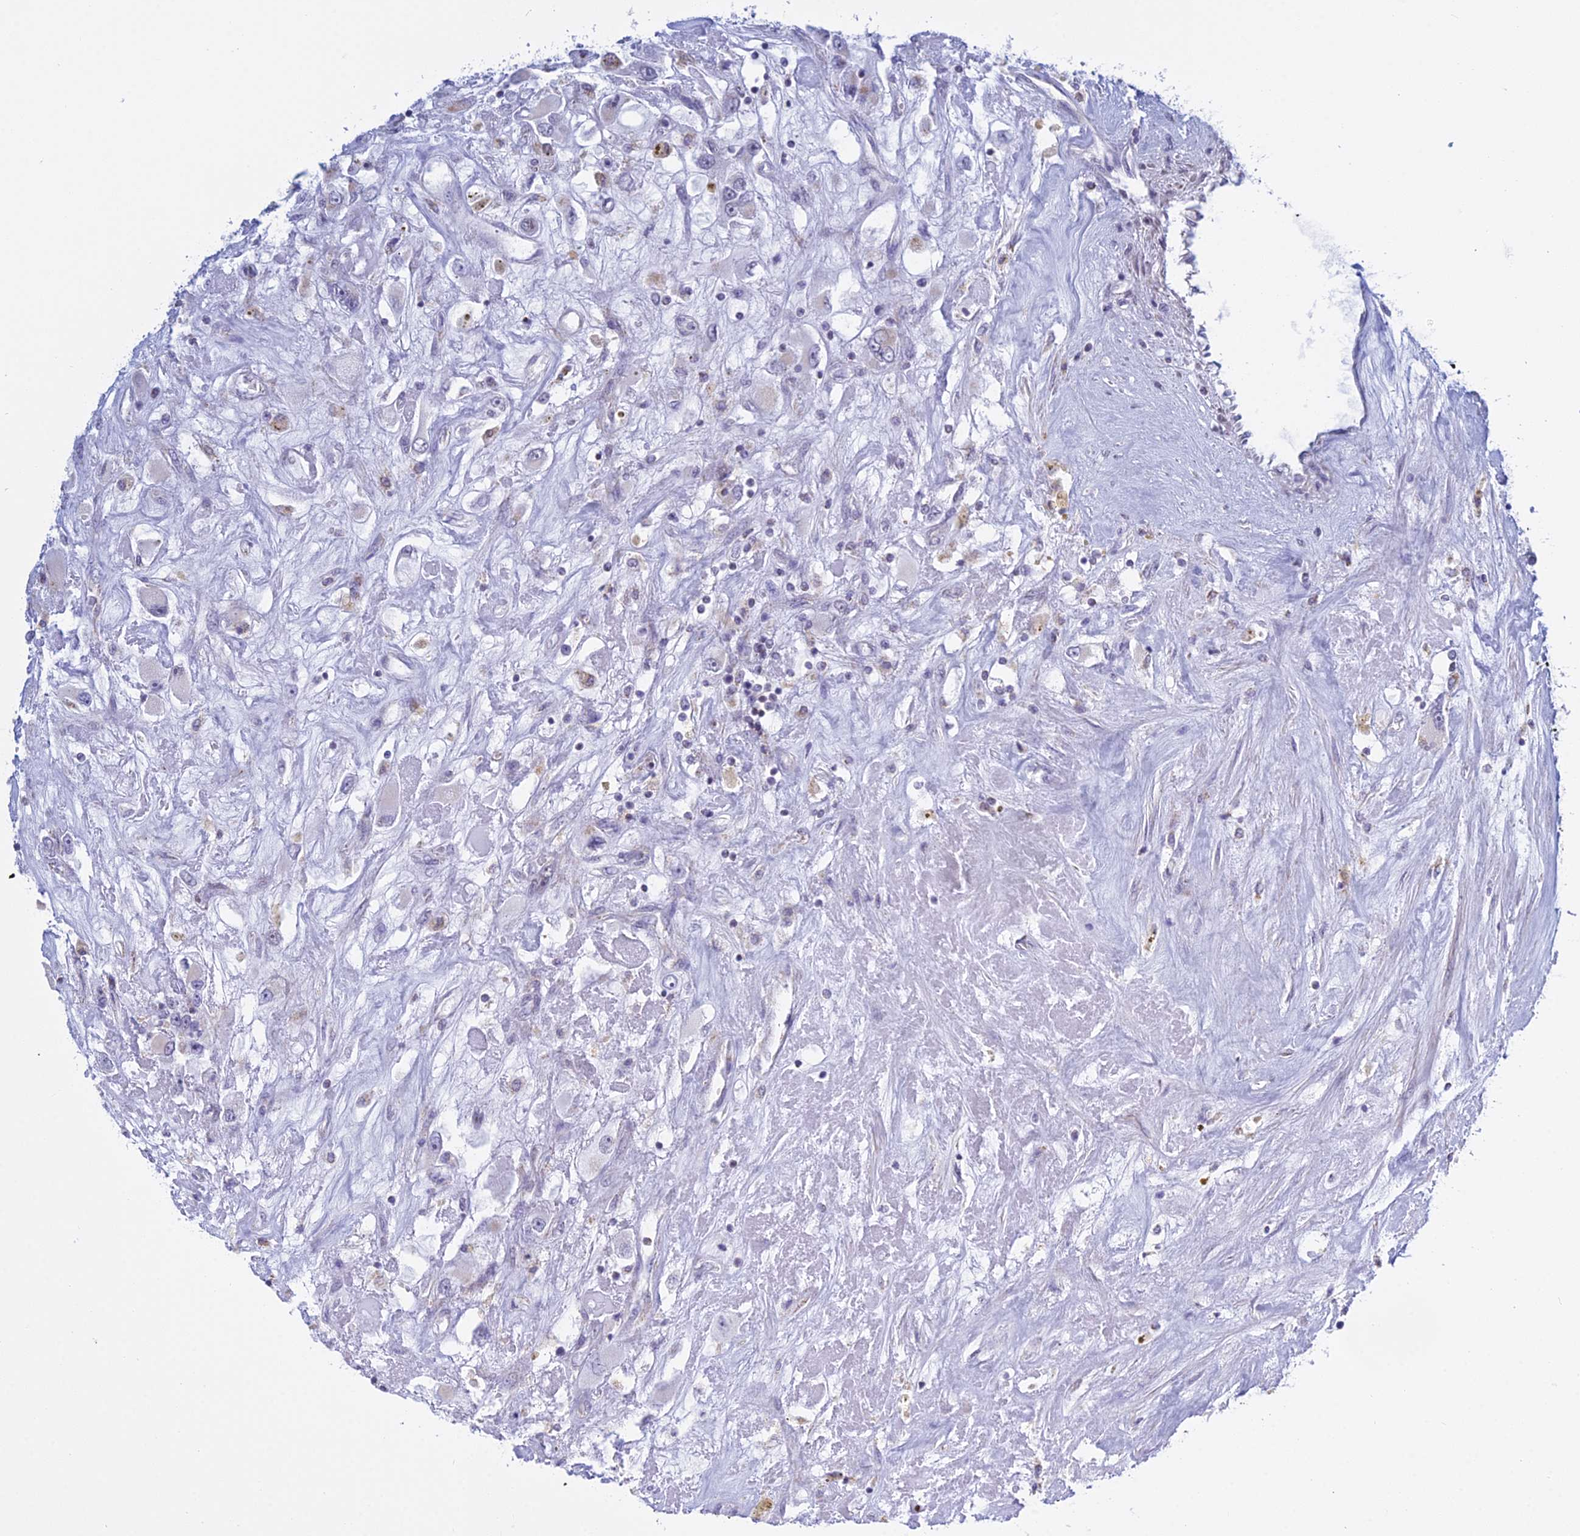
{"staining": {"intensity": "negative", "quantity": "none", "location": "none"}, "tissue": "renal cancer", "cell_type": "Tumor cells", "image_type": "cancer", "snomed": [{"axis": "morphology", "description": "Adenocarcinoma, NOS"}, {"axis": "topography", "description": "Kidney"}], "caption": "Immunohistochemistry (IHC) histopathology image of neoplastic tissue: human renal cancer stained with DAB exhibits no significant protein positivity in tumor cells.", "gene": "KLF14", "patient": {"sex": "female", "age": 52}}